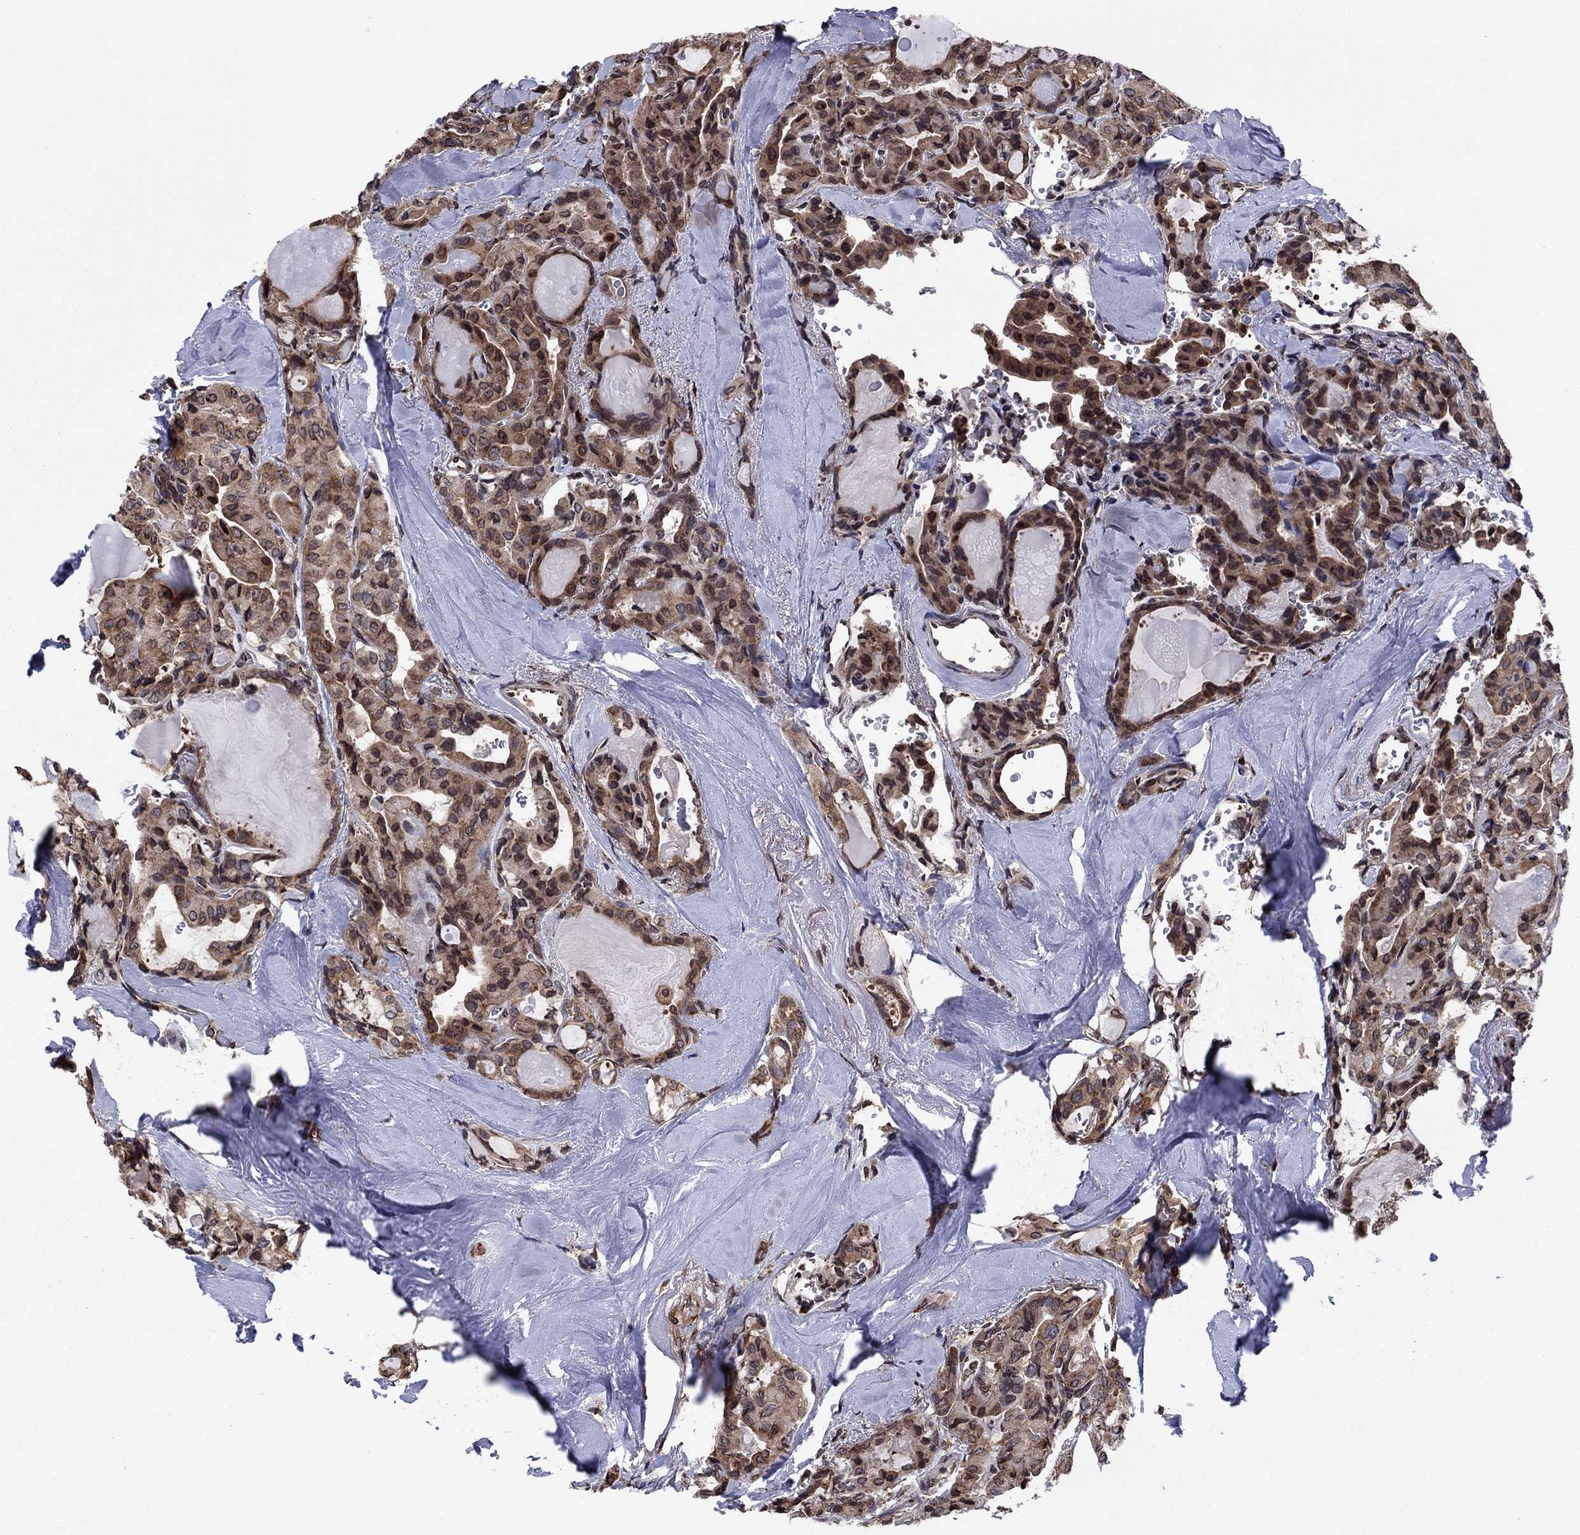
{"staining": {"intensity": "moderate", "quantity": ">75%", "location": "cytoplasmic/membranous"}, "tissue": "thyroid cancer", "cell_type": "Tumor cells", "image_type": "cancer", "snomed": [{"axis": "morphology", "description": "Papillary adenocarcinoma, NOS"}, {"axis": "topography", "description": "Thyroid gland"}], "caption": "Immunohistochemical staining of thyroid papillary adenocarcinoma demonstrates moderate cytoplasmic/membranous protein positivity in about >75% of tumor cells.", "gene": "YBX1", "patient": {"sex": "female", "age": 41}}